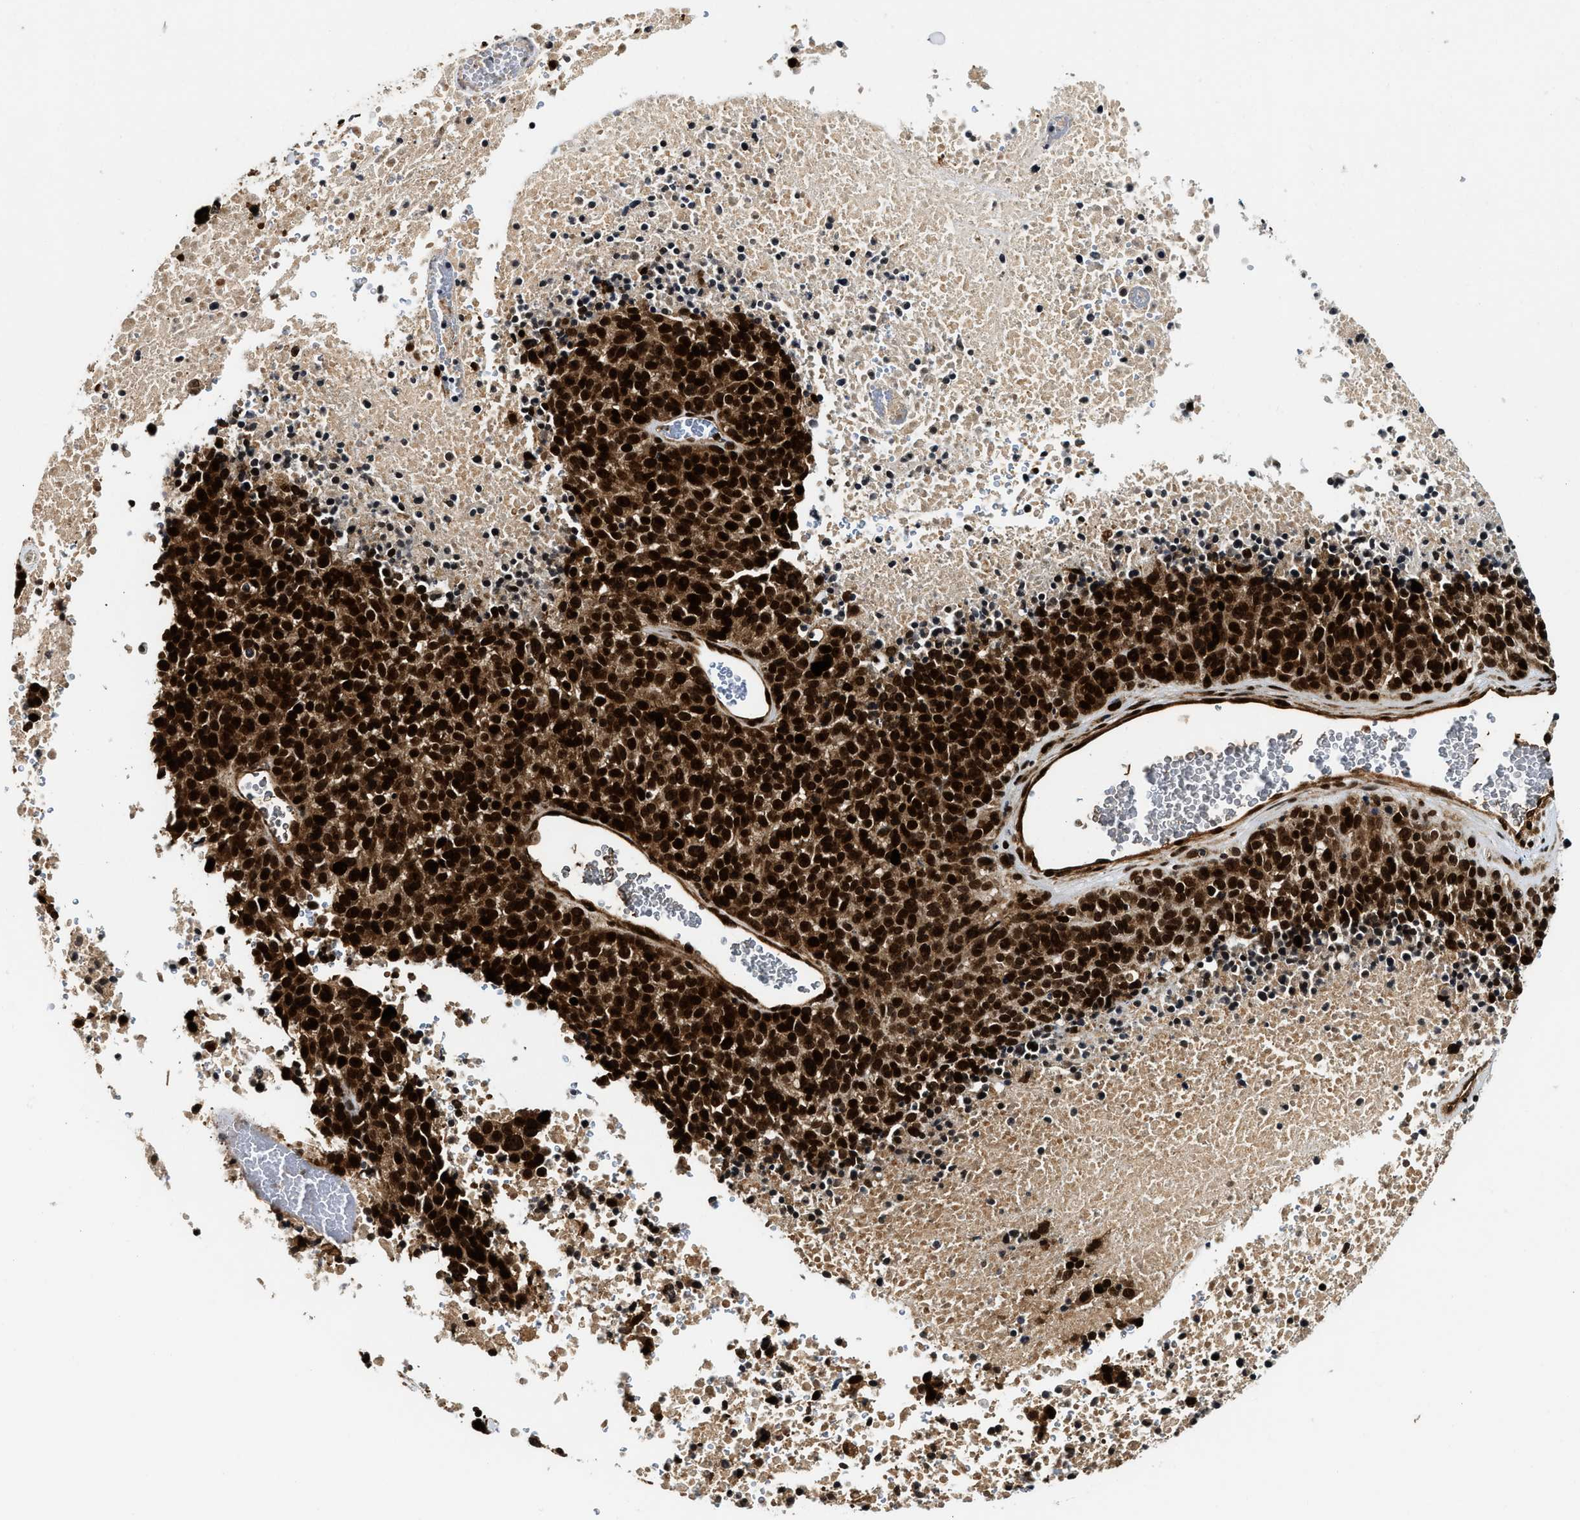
{"staining": {"intensity": "strong", "quantity": ">75%", "location": "cytoplasmic/membranous,nuclear"}, "tissue": "melanoma", "cell_type": "Tumor cells", "image_type": "cancer", "snomed": [{"axis": "morphology", "description": "Malignant melanoma, Metastatic site"}, {"axis": "topography", "description": "Cerebral cortex"}], "caption": "An immunohistochemistry image of neoplastic tissue is shown. Protein staining in brown highlights strong cytoplasmic/membranous and nuclear positivity in malignant melanoma (metastatic site) within tumor cells.", "gene": "MDM2", "patient": {"sex": "female", "age": 52}}